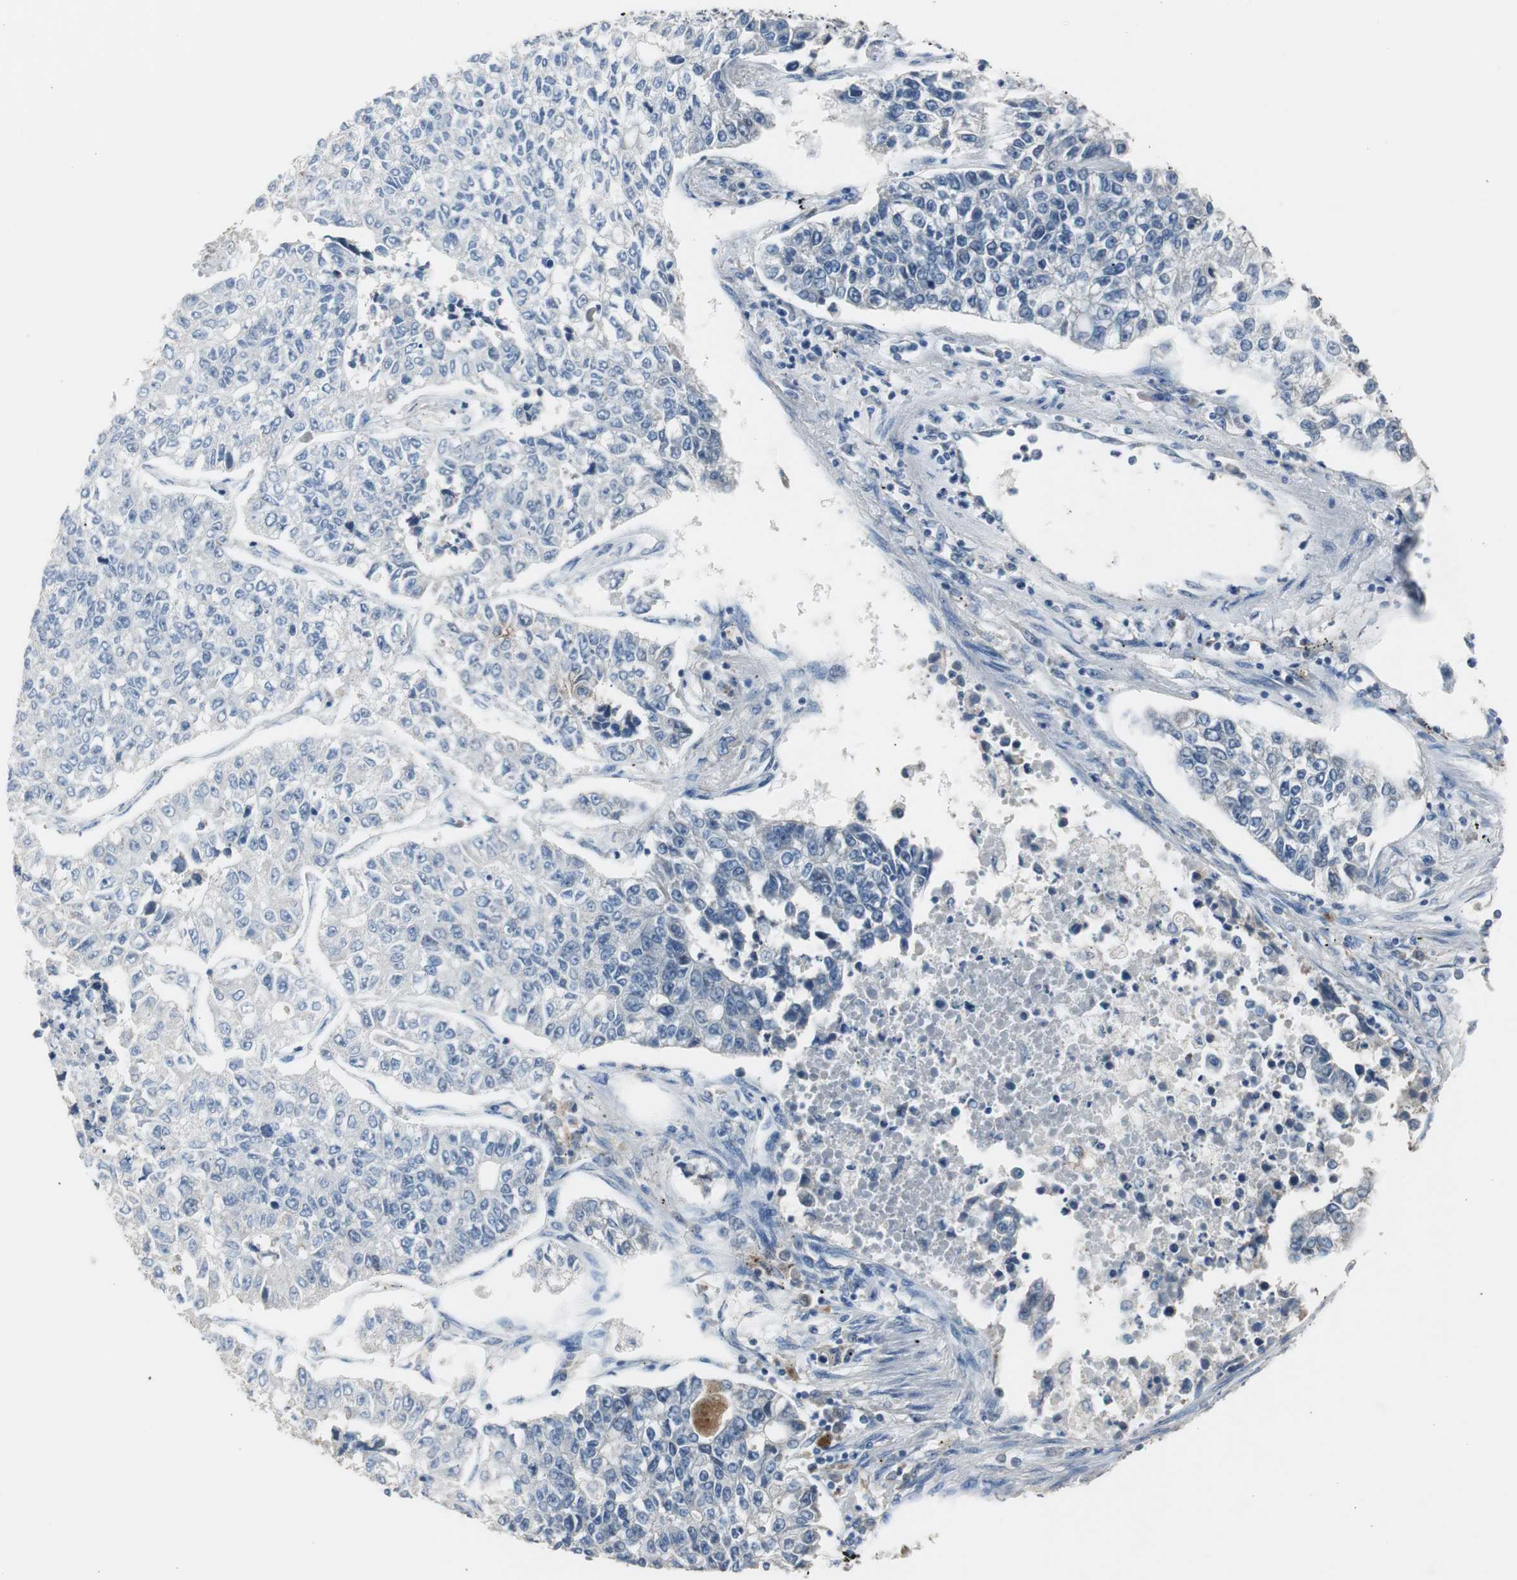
{"staining": {"intensity": "weak", "quantity": "<25%", "location": "cytoplasmic/membranous,nuclear"}, "tissue": "lung cancer", "cell_type": "Tumor cells", "image_type": "cancer", "snomed": [{"axis": "morphology", "description": "Adenocarcinoma, NOS"}, {"axis": "topography", "description": "Lung"}], "caption": "An immunohistochemistry photomicrograph of lung cancer is shown. There is no staining in tumor cells of lung cancer.", "gene": "TK1", "patient": {"sex": "male", "age": 49}}